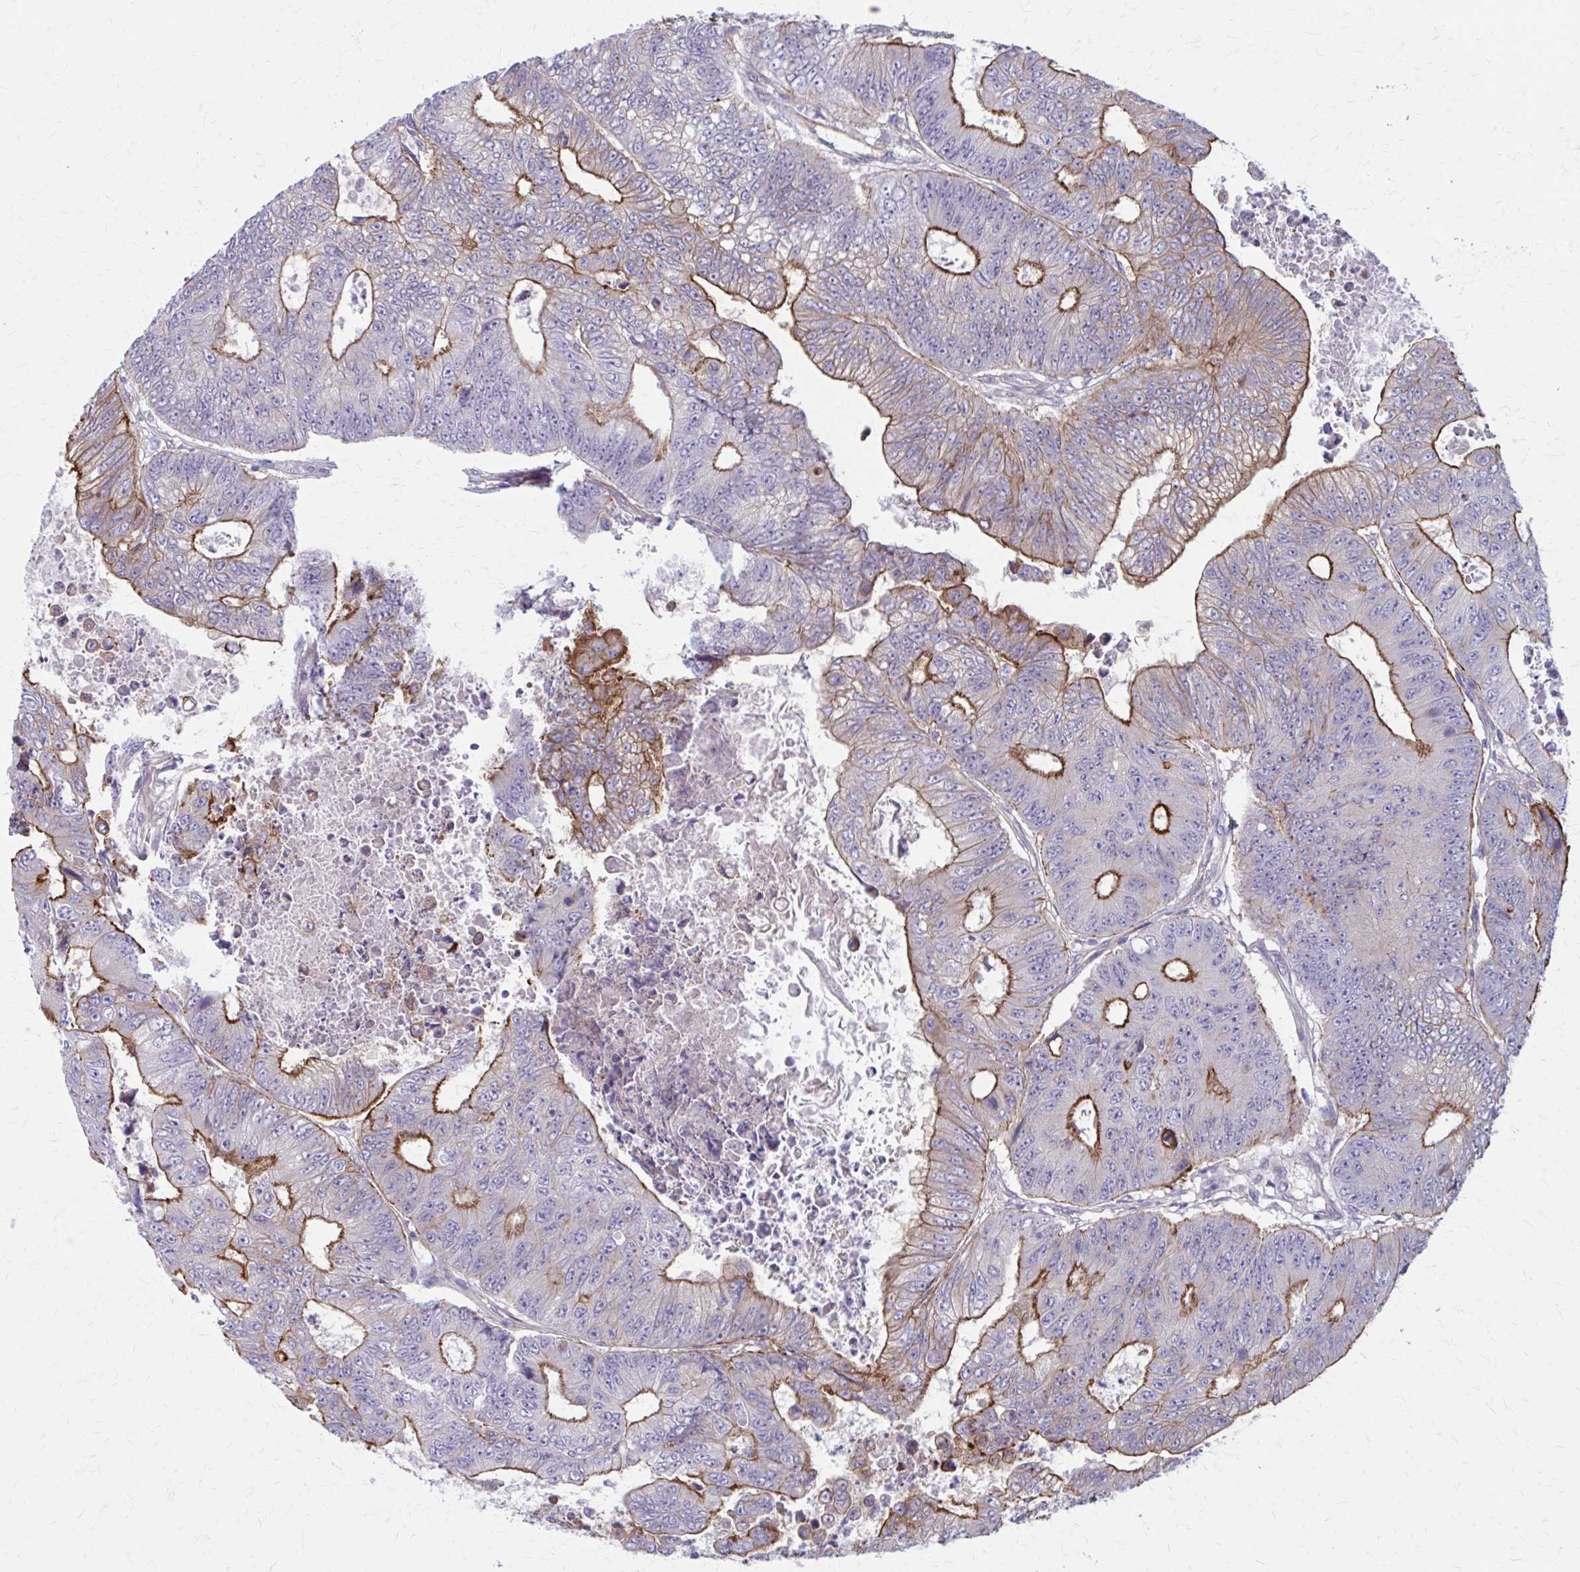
{"staining": {"intensity": "strong", "quantity": "25%-75%", "location": "cytoplasmic/membranous"}, "tissue": "colorectal cancer", "cell_type": "Tumor cells", "image_type": "cancer", "snomed": [{"axis": "morphology", "description": "Adenocarcinoma, NOS"}, {"axis": "topography", "description": "Colon"}], "caption": "Tumor cells show high levels of strong cytoplasmic/membranous positivity in approximately 25%-75% of cells in colorectal cancer.", "gene": "ZDHHC7", "patient": {"sex": "female", "age": 48}}